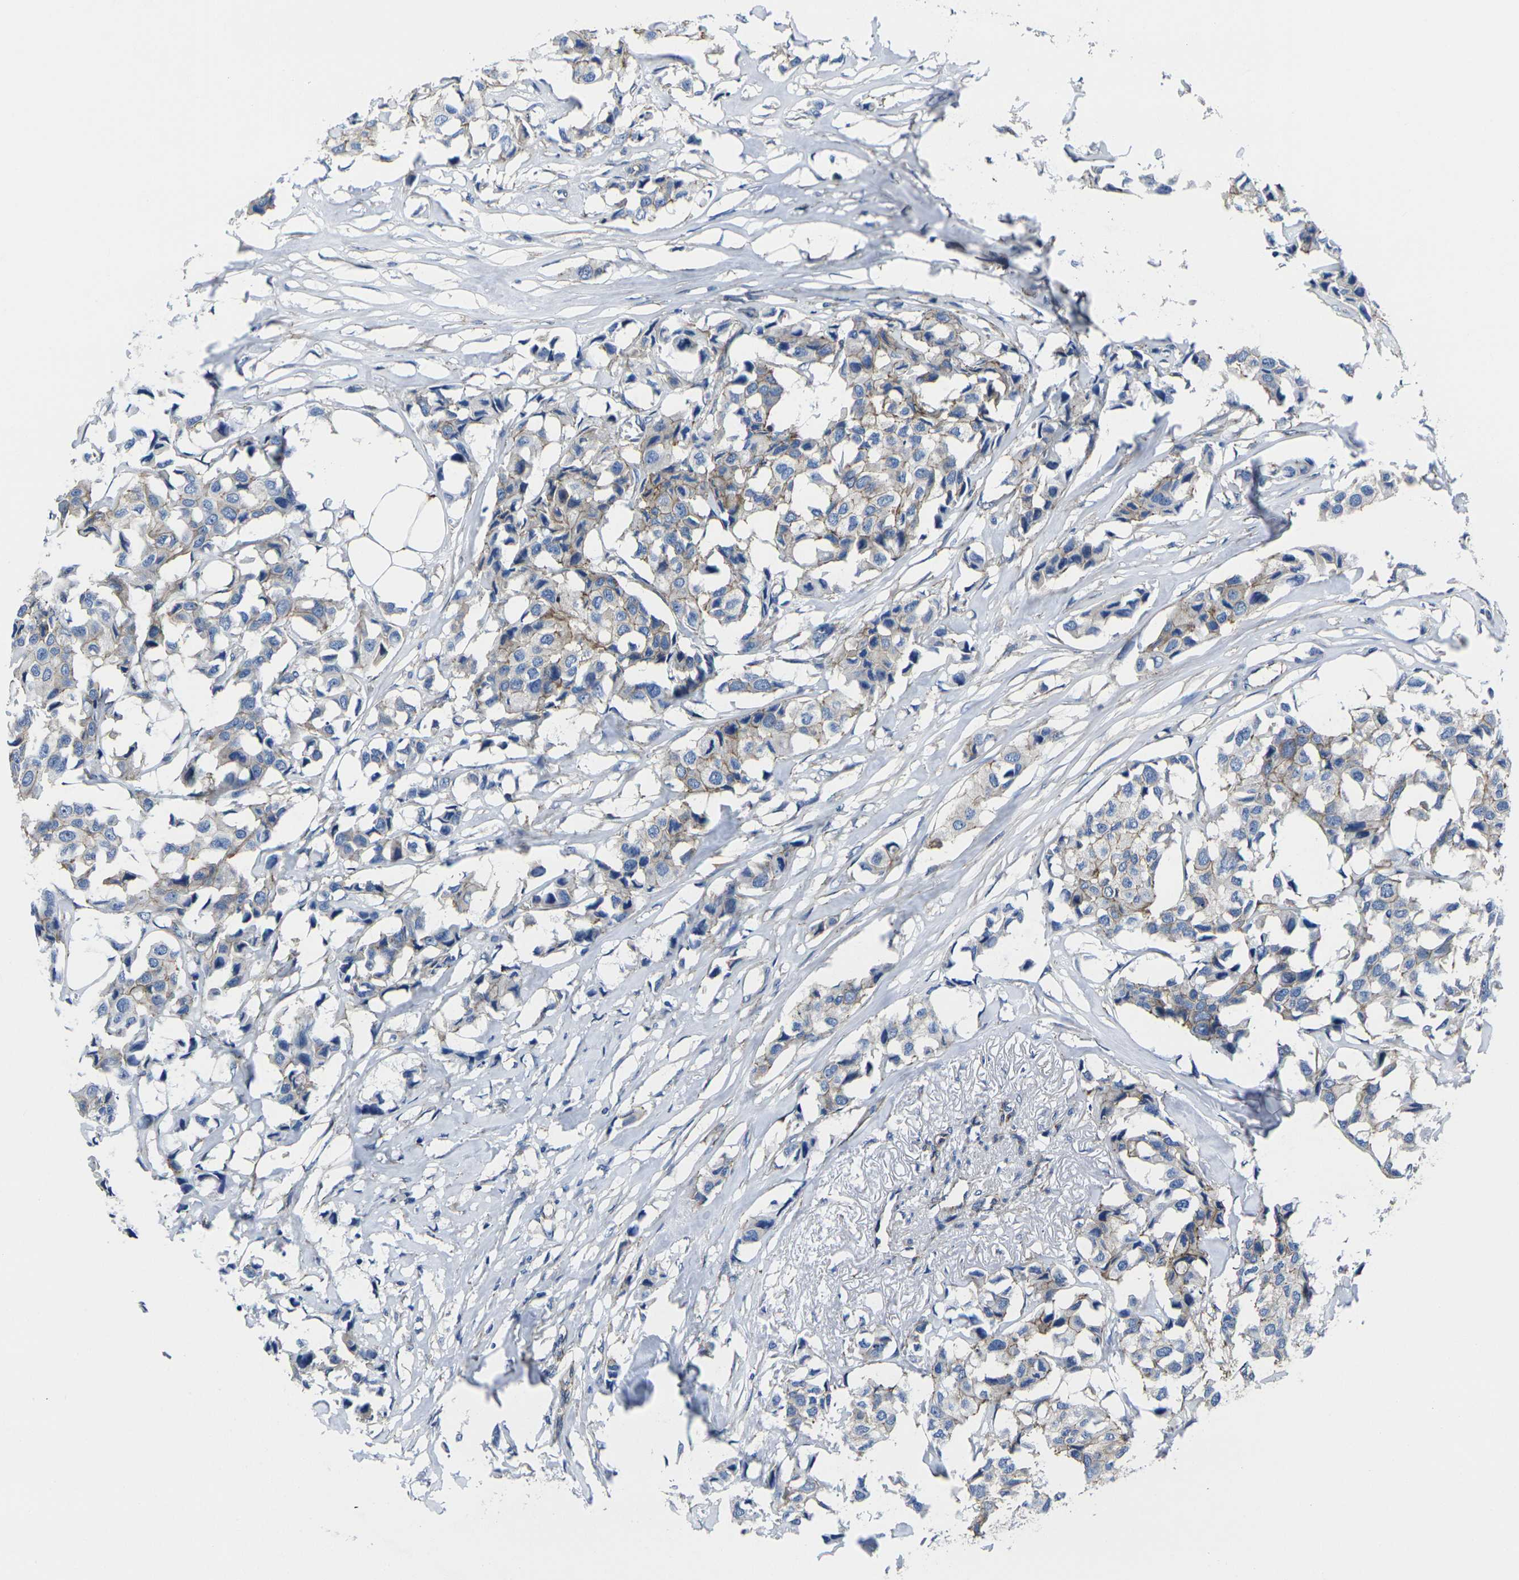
{"staining": {"intensity": "weak", "quantity": "<25%", "location": "cytoplasmic/membranous"}, "tissue": "breast cancer", "cell_type": "Tumor cells", "image_type": "cancer", "snomed": [{"axis": "morphology", "description": "Duct carcinoma"}, {"axis": "topography", "description": "Breast"}], "caption": "Immunohistochemistry of breast cancer (intraductal carcinoma) demonstrates no positivity in tumor cells.", "gene": "NUMB", "patient": {"sex": "female", "age": 80}}